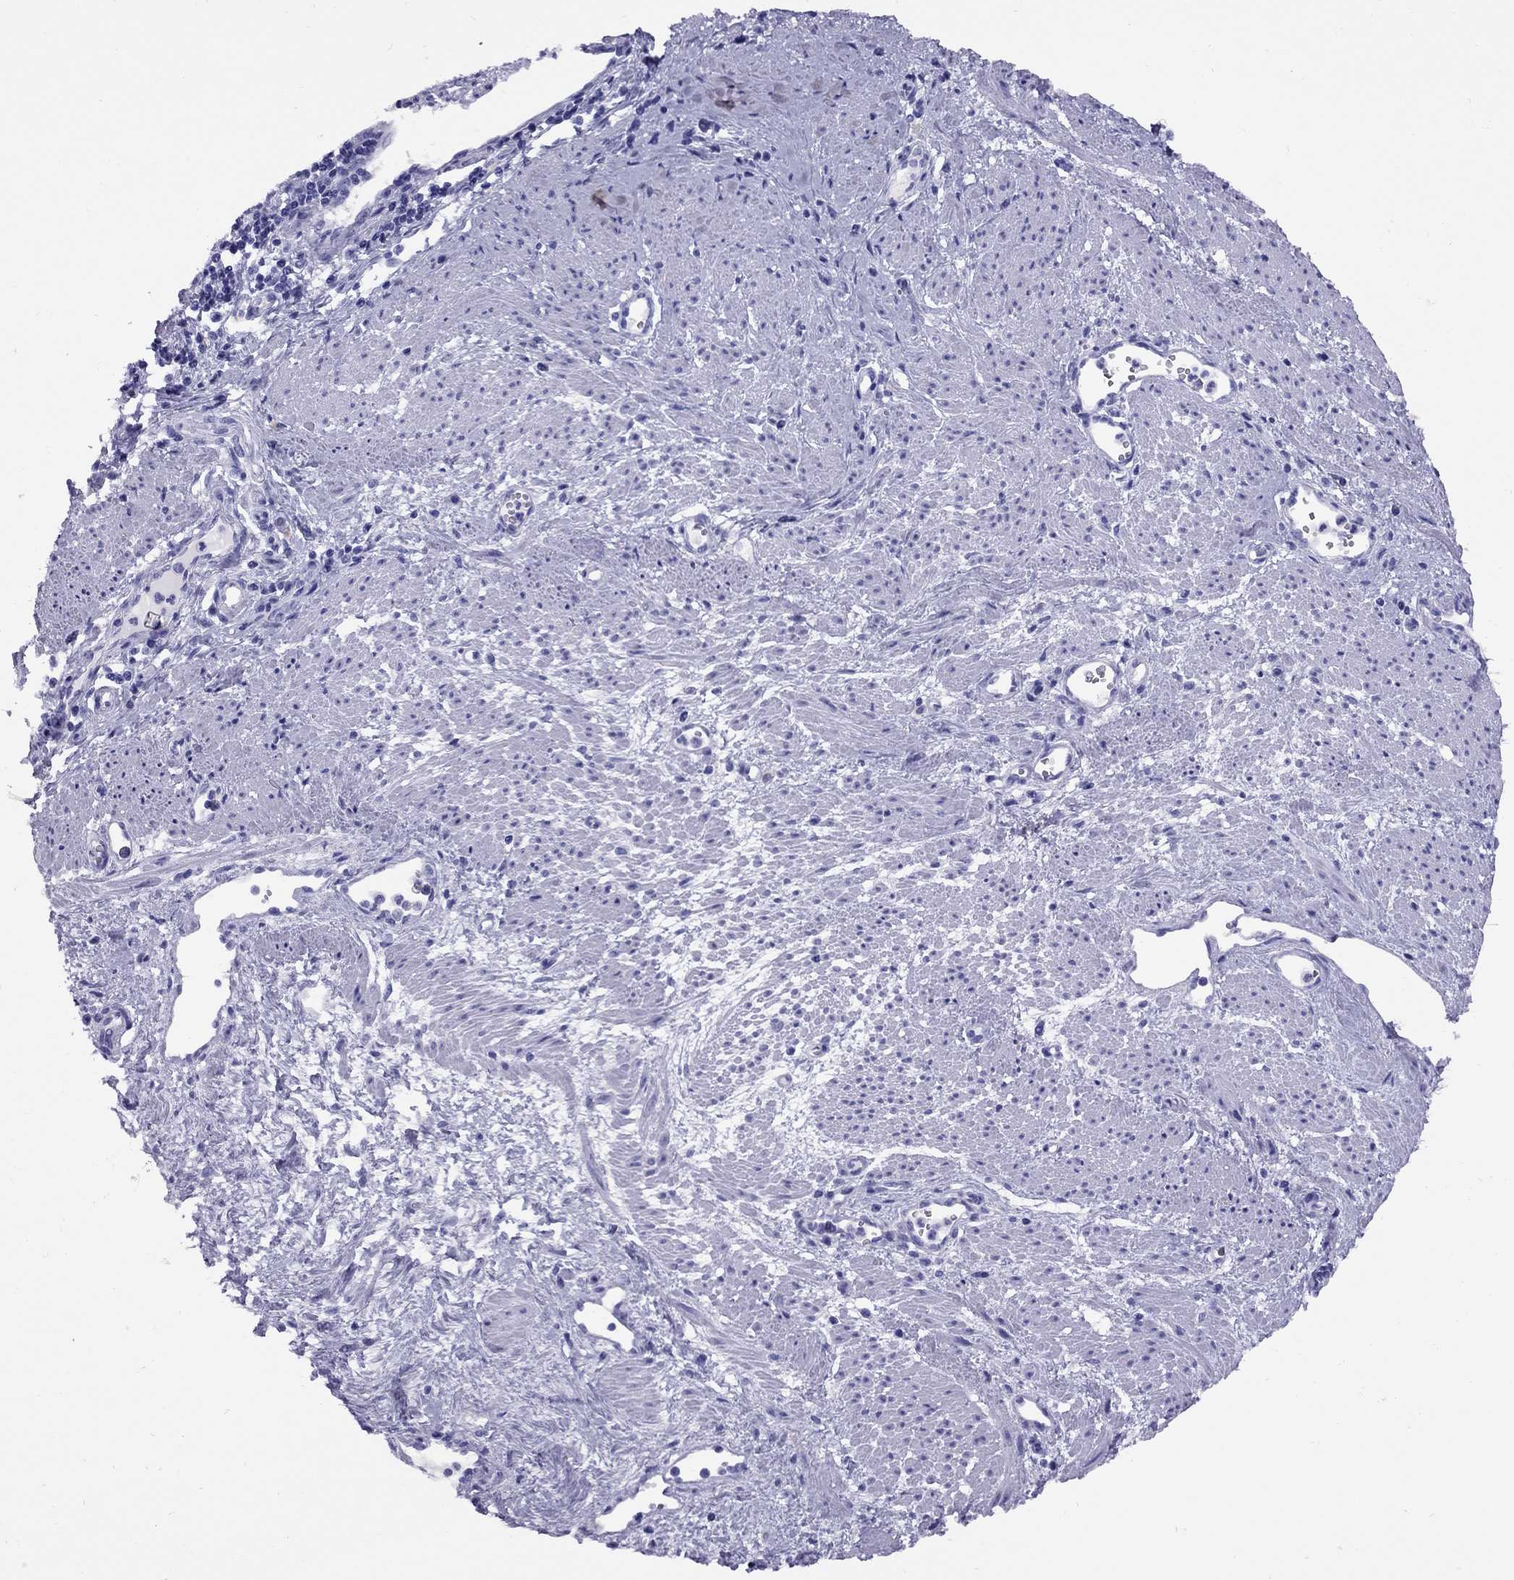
{"staining": {"intensity": "negative", "quantity": "none", "location": "none"}, "tissue": "cervical cancer", "cell_type": "Tumor cells", "image_type": "cancer", "snomed": [{"axis": "morphology", "description": "Squamous cell carcinoma, NOS"}, {"axis": "topography", "description": "Cervix"}], "caption": "The immunohistochemistry histopathology image has no significant expression in tumor cells of cervical cancer tissue. The staining is performed using DAB brown chromogen with nuclei counter-stained in using hematoxylin.", "gene": "AVPR1B", "patient": {"sex": "female", "age": 40}}